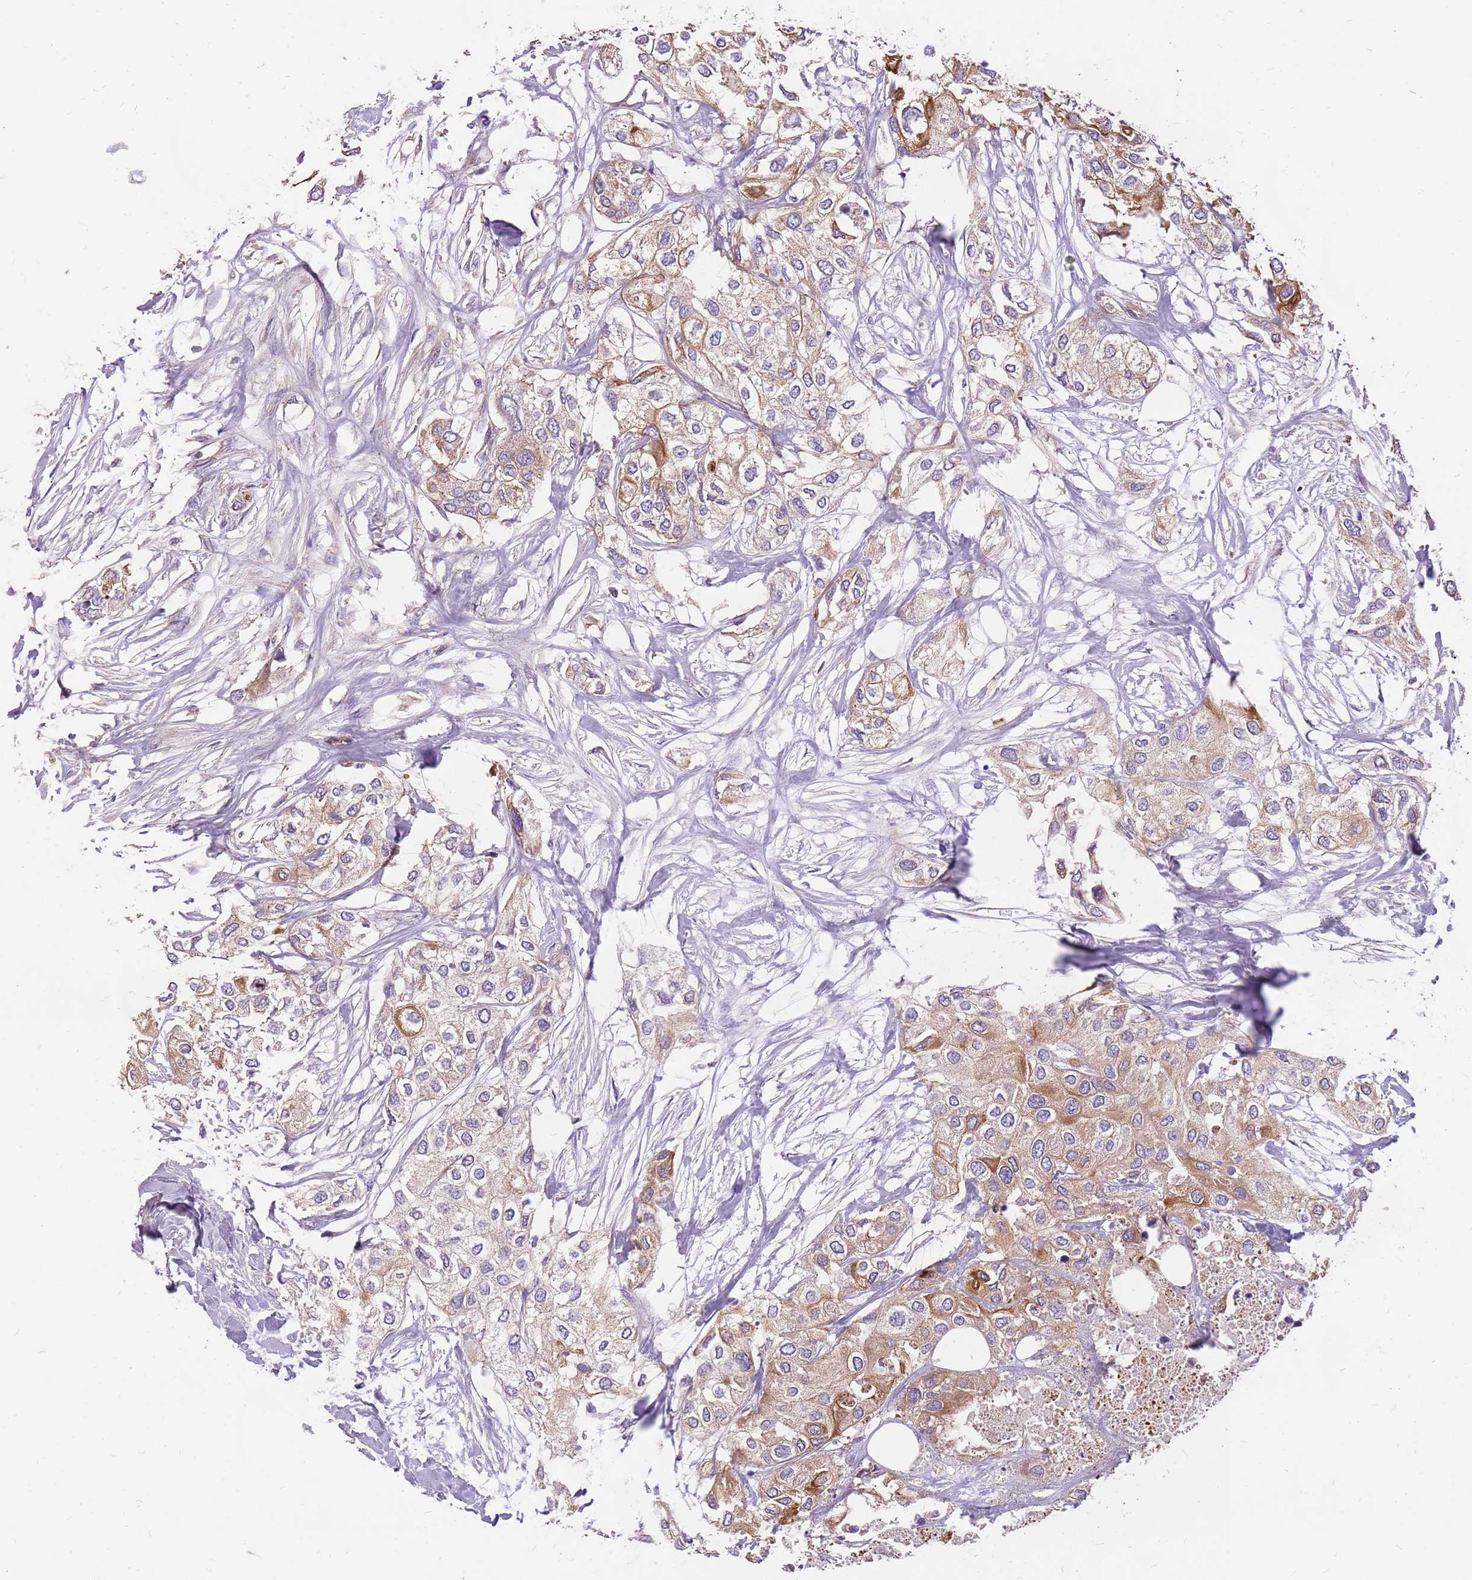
{"staining": {"intensity": "moderate", "quantity": "25%-75%", "location": "cytoplasmic/membranous"}, "tissue": "urothelial cancer", "cell_type": "Tumor cells", "image_type": "cancer", "snomed": [{"axis": "morphology", "description": "Urothelial carcinoma, High grade"}, {"axis": "topography", "description": "Urinary bladder"}], "caption": "A photomicrograph showing moderate cytoplasmic/membranous staining in approximately 25%-75% of tumor cells in urothelial carcinoma (high-grade), as visualized by brown immunohistochemical staining.", "gene": "WASHC4", "patient": {"sex": "male", "age": 64}}